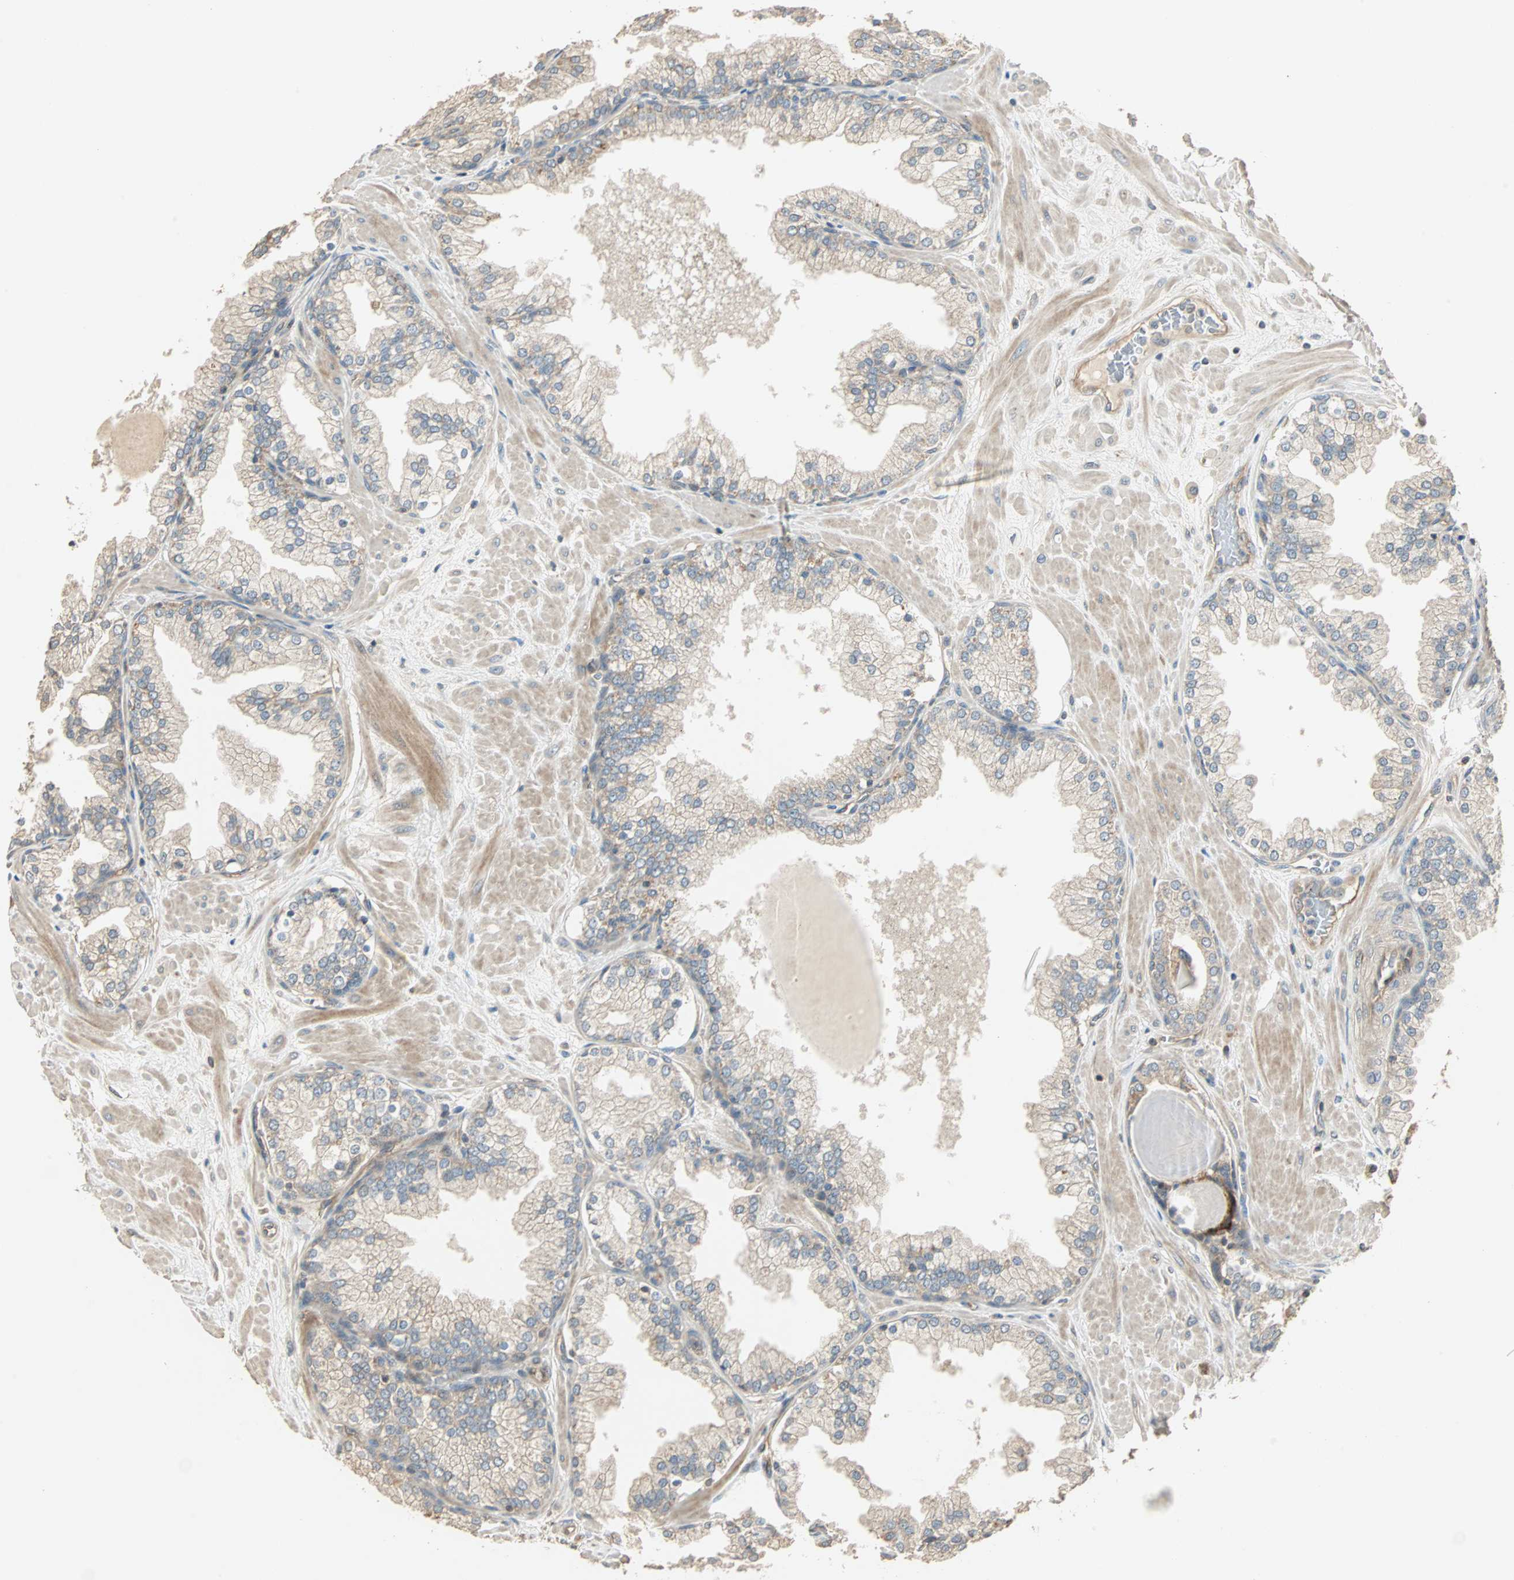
{"staining": {"intensity": "weak", "quantity": ">75%", "location": "cytoplasmic/membranous"}, "tissue": "prostate", "cell_type": "Glandular cells", "image_type": "normal", "snomed": [{"axis": "morphology", "description": "Normal tissue, NOS"}, {"axis": "topography", "description": "Prostate"}], "caption": "Protein analysis of benign prostate displays weak cytoplasmic/membranous staining in approximately >75% of glandular cells.", "gene": "GALK1", "patient": {"sex": "male", "age": 51}}